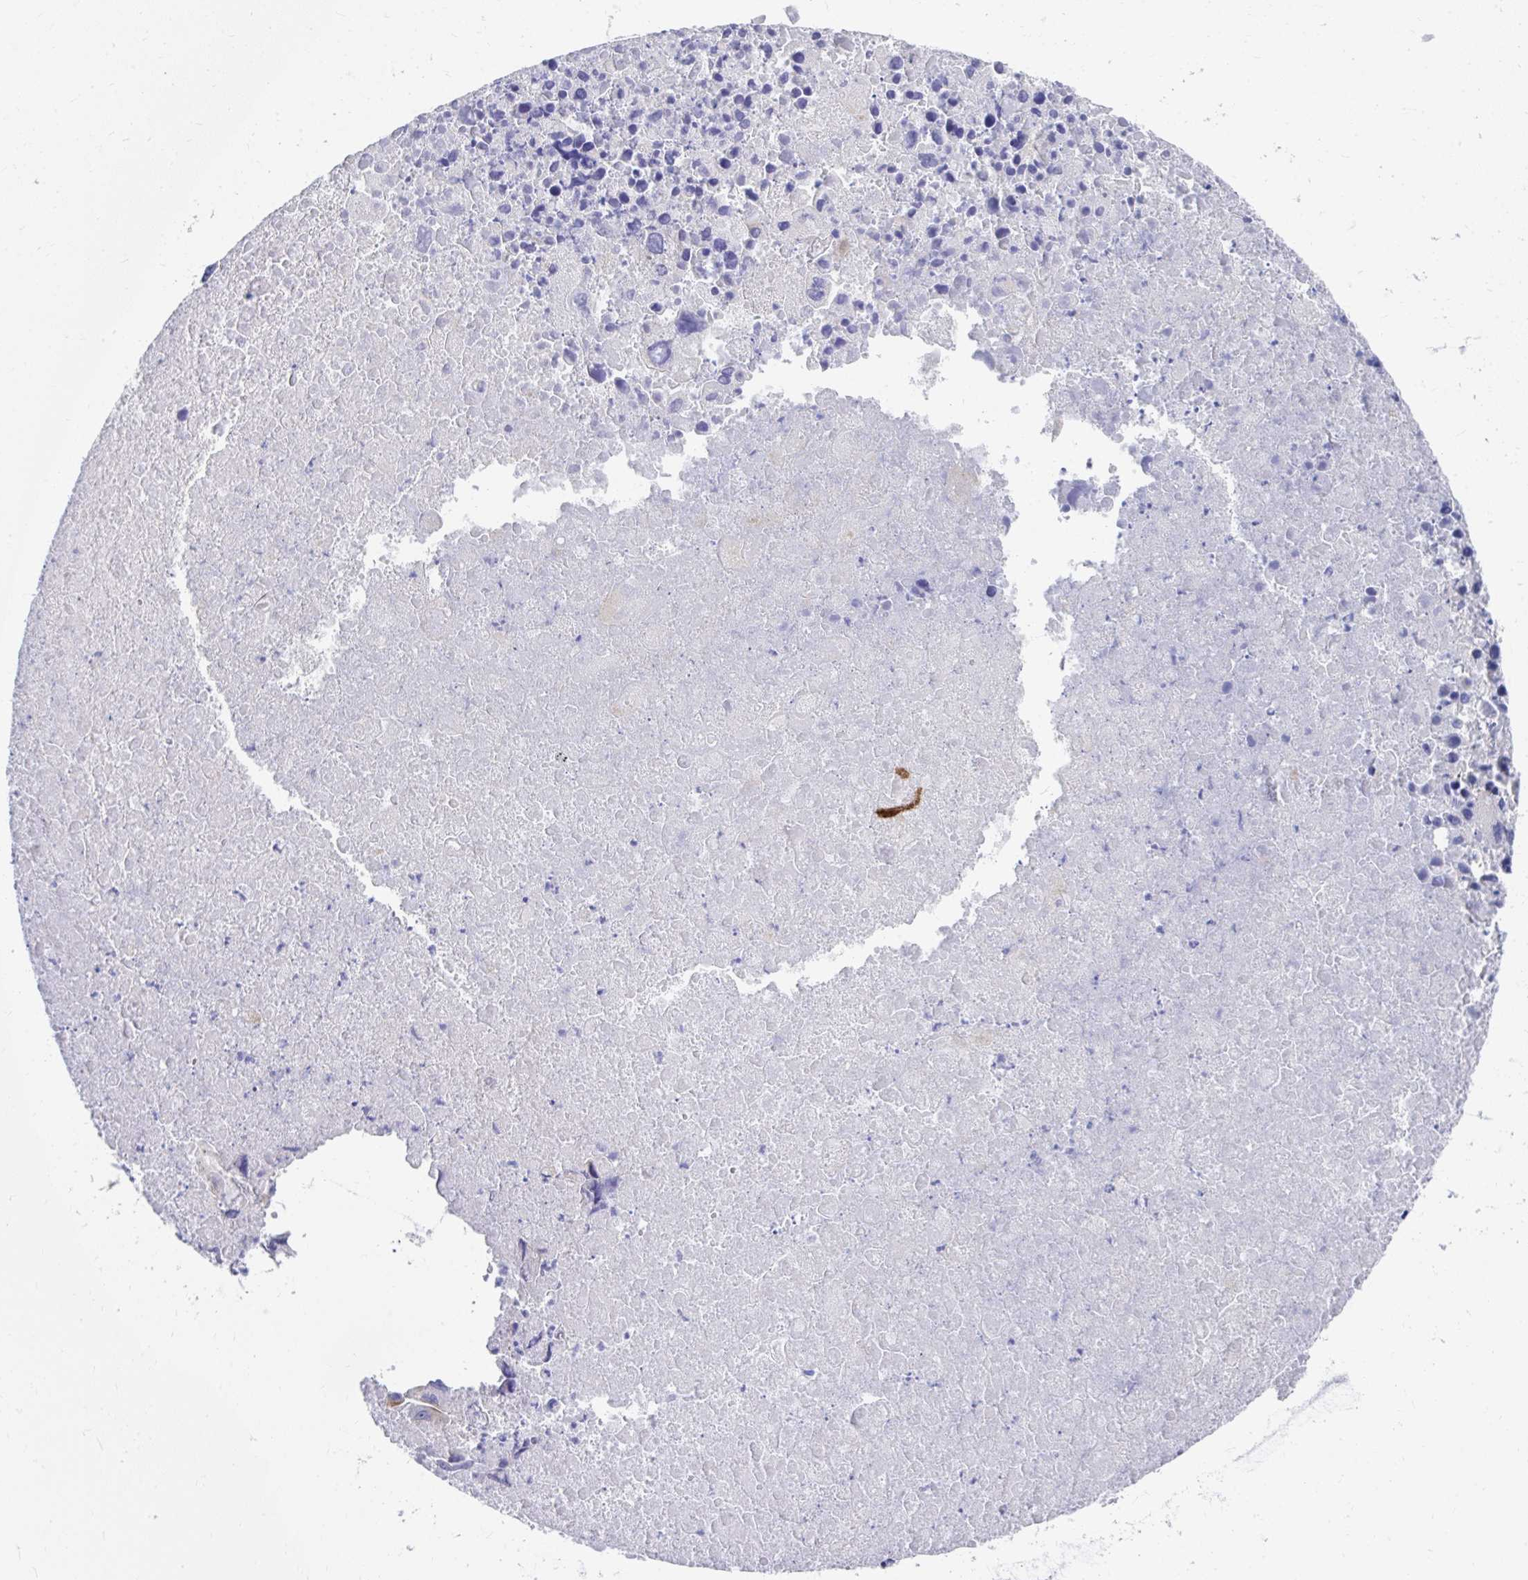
{"staining": {"intensity": "negative", "quantity": "none", "location": "none"}, "tissue": "lung cancer", "cell_type": "Tumor cells", "image_type": "cancer", "snomed": [{"axis": "morphology", "description": "Adenocarcinoma, NOS"}, {"axis": "topography", "description": "Lymph node"}, {"axis": "topography", "description": "Lung"}], "caption": "Tumor cells are negative for brown protein staining in lung cancer.", "gene": "TMPRSS2", "patient": {"sex": "male", "age": 64}}